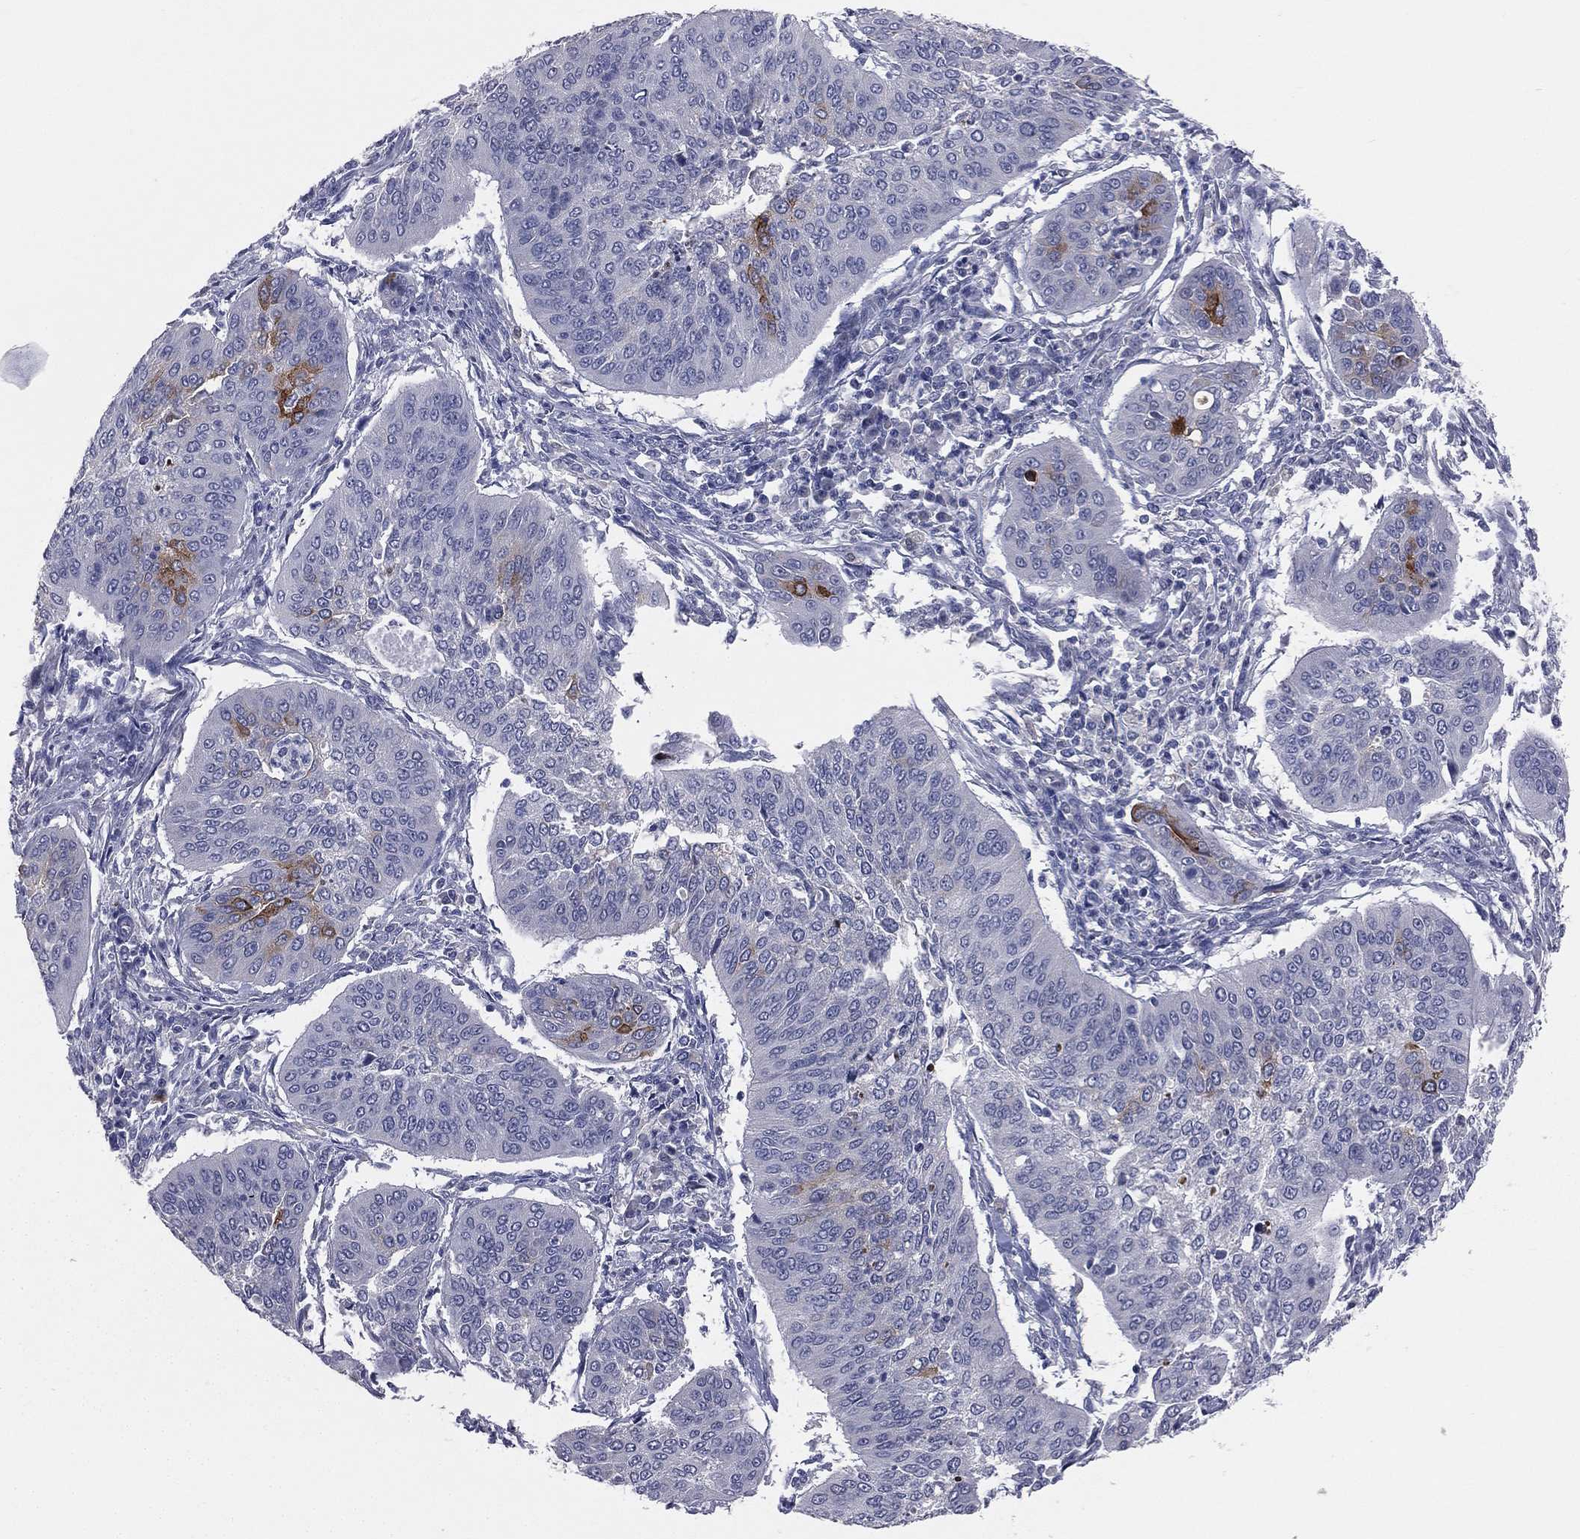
{"staining": {"intensity": "moderate", "quantity": "<25%", "location": "cytoplasmic/membranous"}, "tissue": "cervical cancer", "cell_type": "Tumor cells", "image_type": "cancer", "snomed": [{"axis": "morphology", "description": "Normal tissue, NOS"}, {"axis": "morphology", "description": "Squamous cell carcinoma, NOS"}, {"axis": "topography", "description": "Cervix"}], "caption": "There is low levels of moderate cytoplasmic/membranous staining in tumor cells of cervical squamous cell carcinoma, as demonstrated by immunohistochemical staining (brown color).", "gene": "DMKN", "patient": {"sex": "female", "age": 39}}